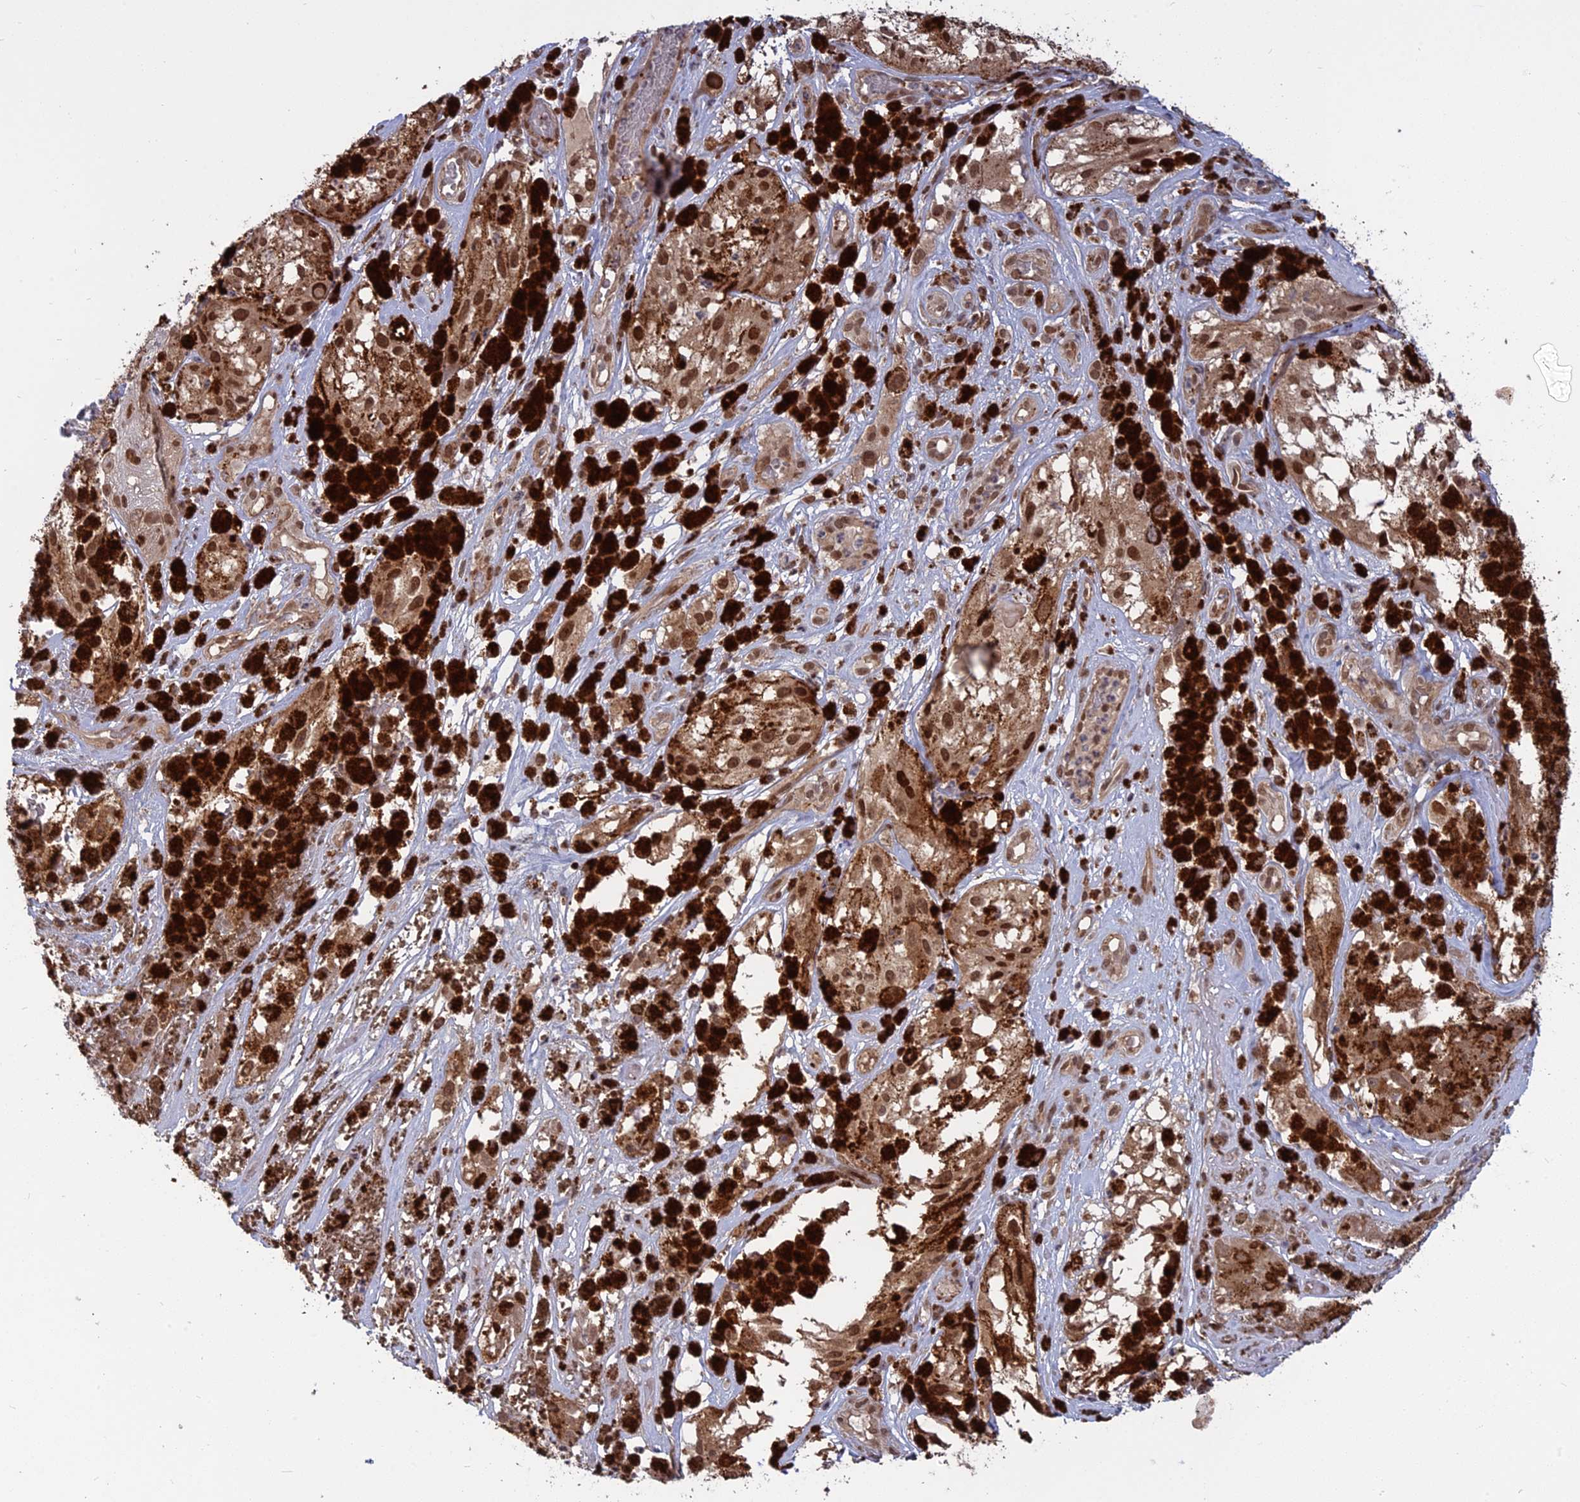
{"staining": {"intensity": "moderate", "quantity": ">75%", "location": "cytoplasmic/membranous,nuclear"}, "tissue": "melanoma", "cell_type": "Tumor cells", "image_type": "cancer", "snomed": [{"axis": "morphology", "description": "Malignant melanoma, NOS"}, {"axis": "topography", "description": "Skin"}], "caption": "Human melanoma stained with a protein marker reveals moderate staining in tumor cells.", "gene": "PKIG", "patient": {"sex": "male", "age": 88}}